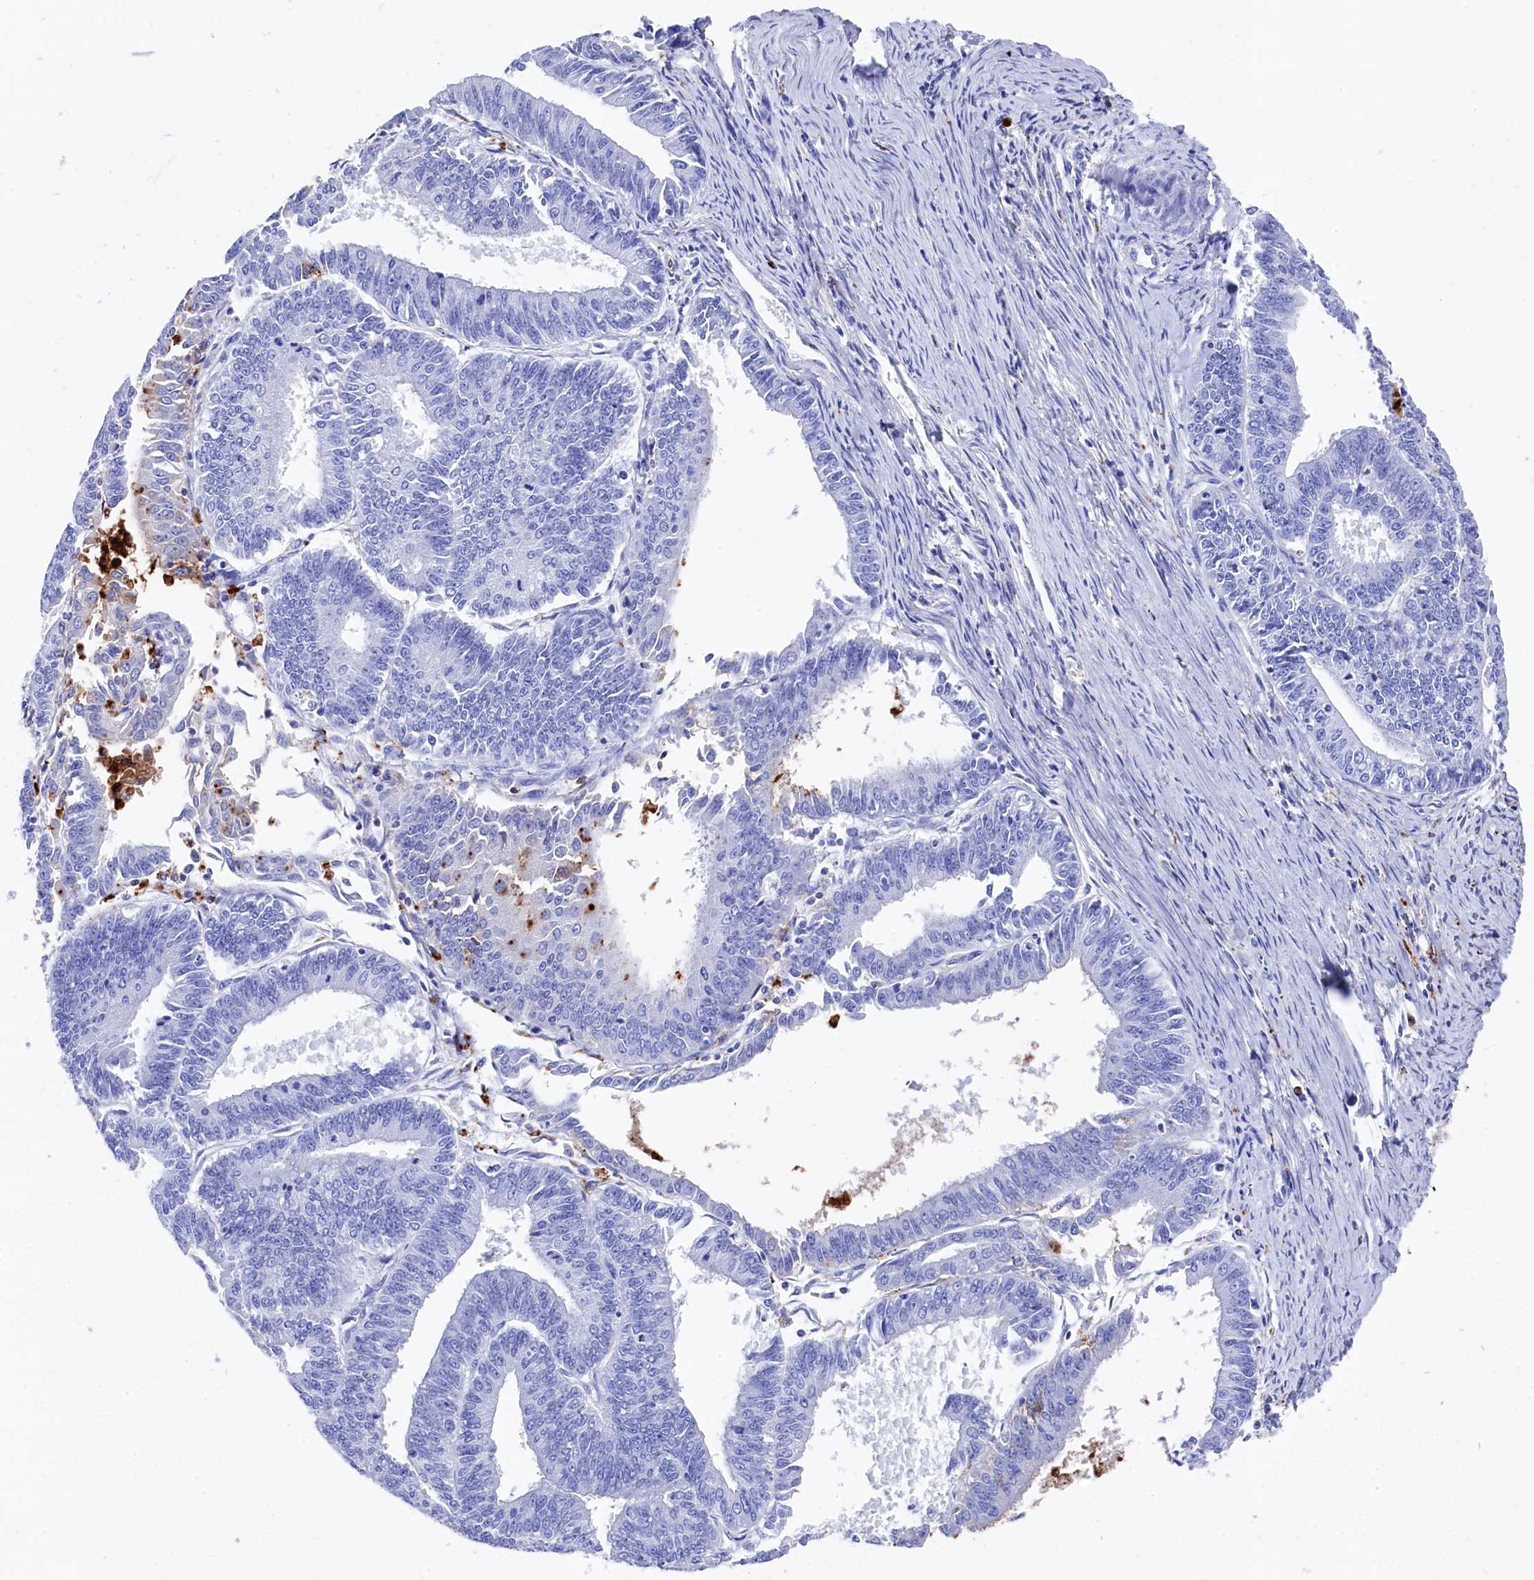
{"staining": {"intensity": "negative", "quantity": "none", "location": "none"}, "tissue": "endometrial cancer", "cell_type": "Tumor cells", "image_type": "cancer", "snomed": [{"axis": "morphology", "description": "Adenocarcinoma, NOS"}, {"axis": "topography", "description": "Endometrium"}], "caption": "Tumor cells are negative for brown protein staining in adenocarcinoma (endometrial).", "gene": "PLAC8", "patient": {"sex": "female", "age": 73}}